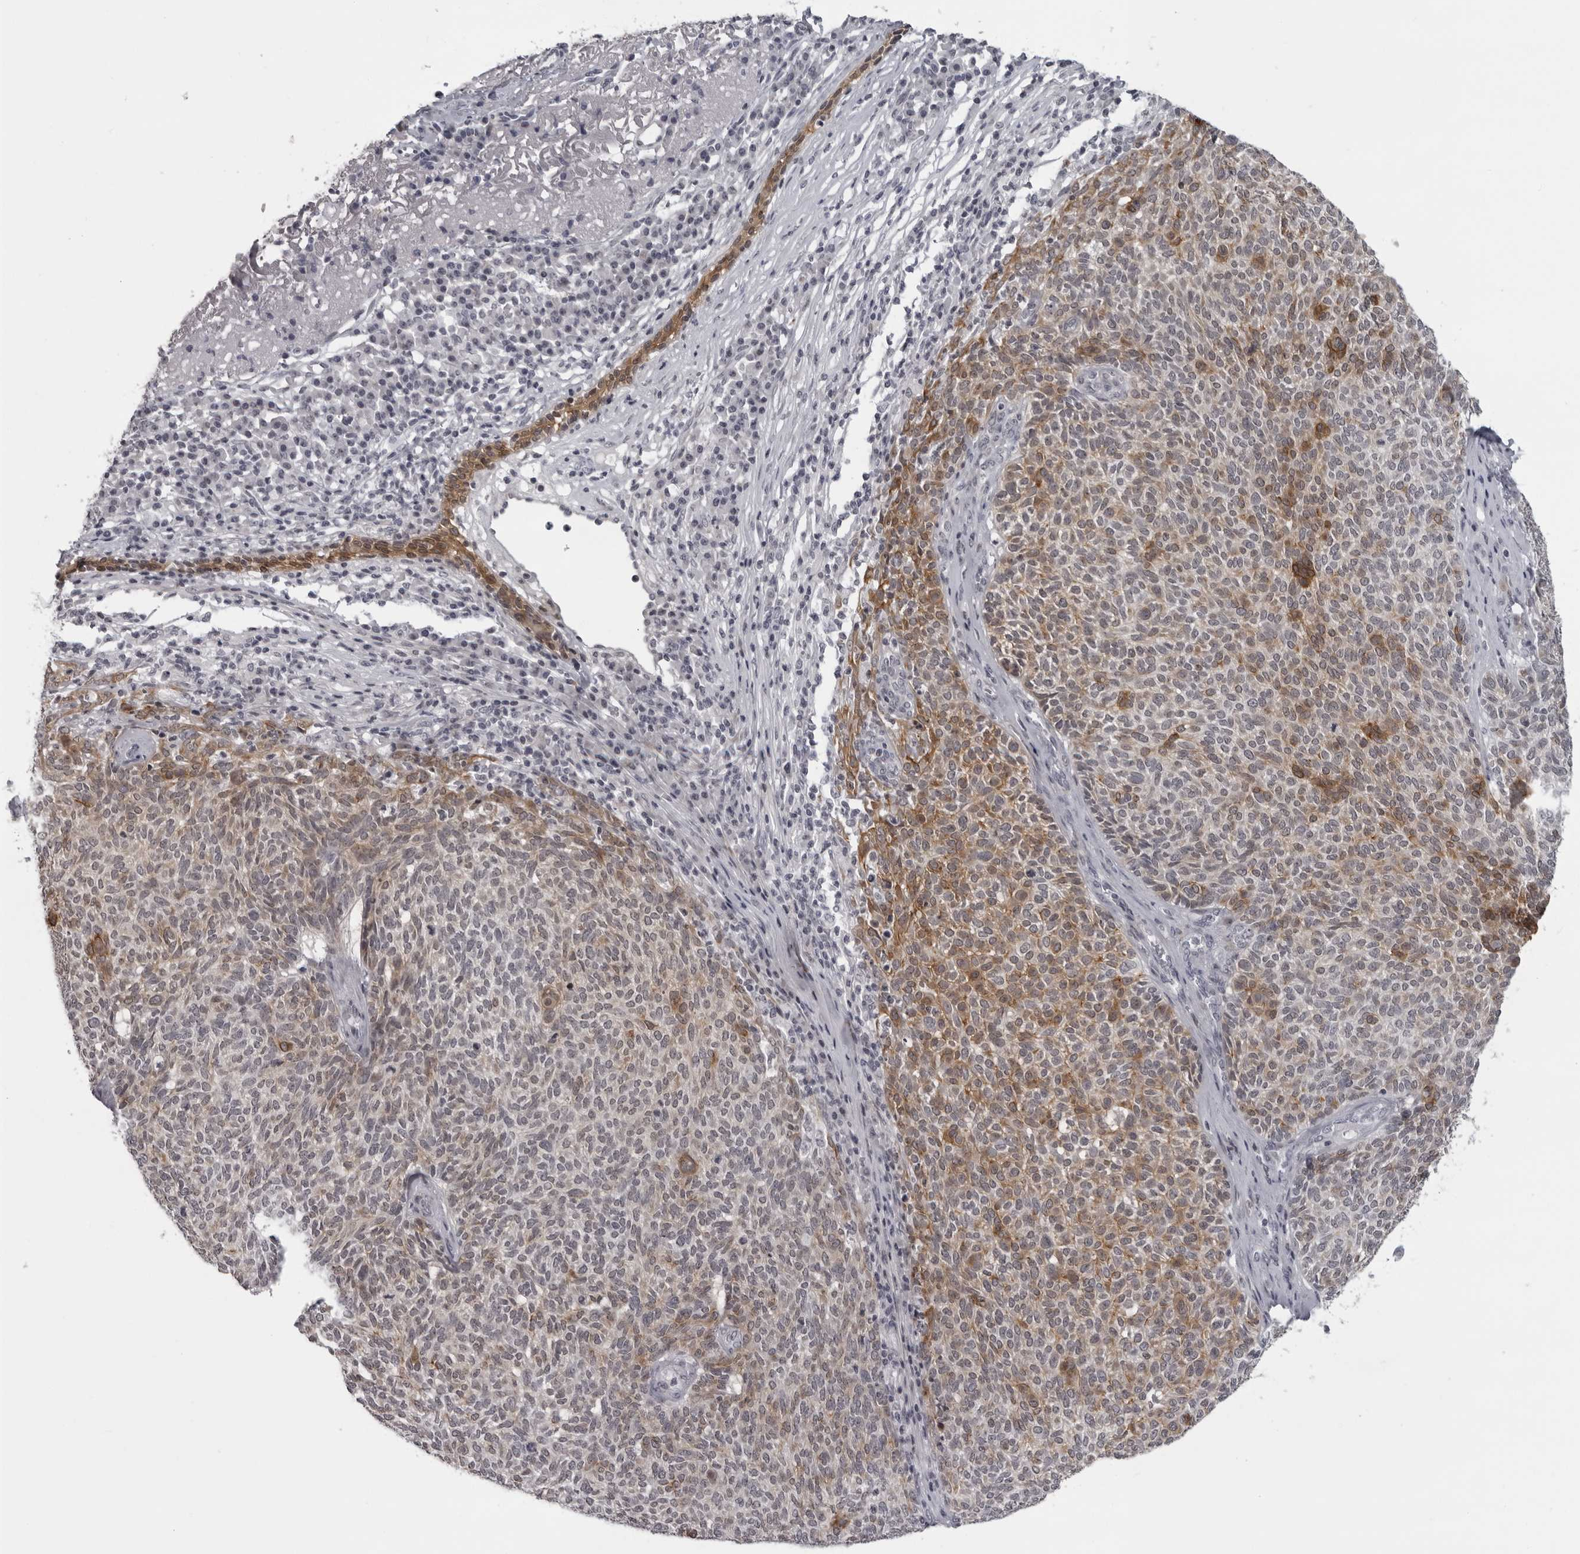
{"staining": {"intensity": "moderate", "quantity": ">75%", "location": "cytoplasmic/membranous"}, "tissue": "skin cancer", "cell_type": "Tumor cells", "image_type": "cancer", "snomed": [{"axis": "morphology", "description": "Squamous cell carcinoma, NOS"}, {"axis": "topography", "description": "Skin"}], "caption": "This is a photomicrograph of IHC staining of skin squamous cell carcinoma, which shows moderate expression in the cytoplasmic/membranous of tumor cells.", "gene": "NUDT18", "patient": {"sex": "female", "age": 90}}